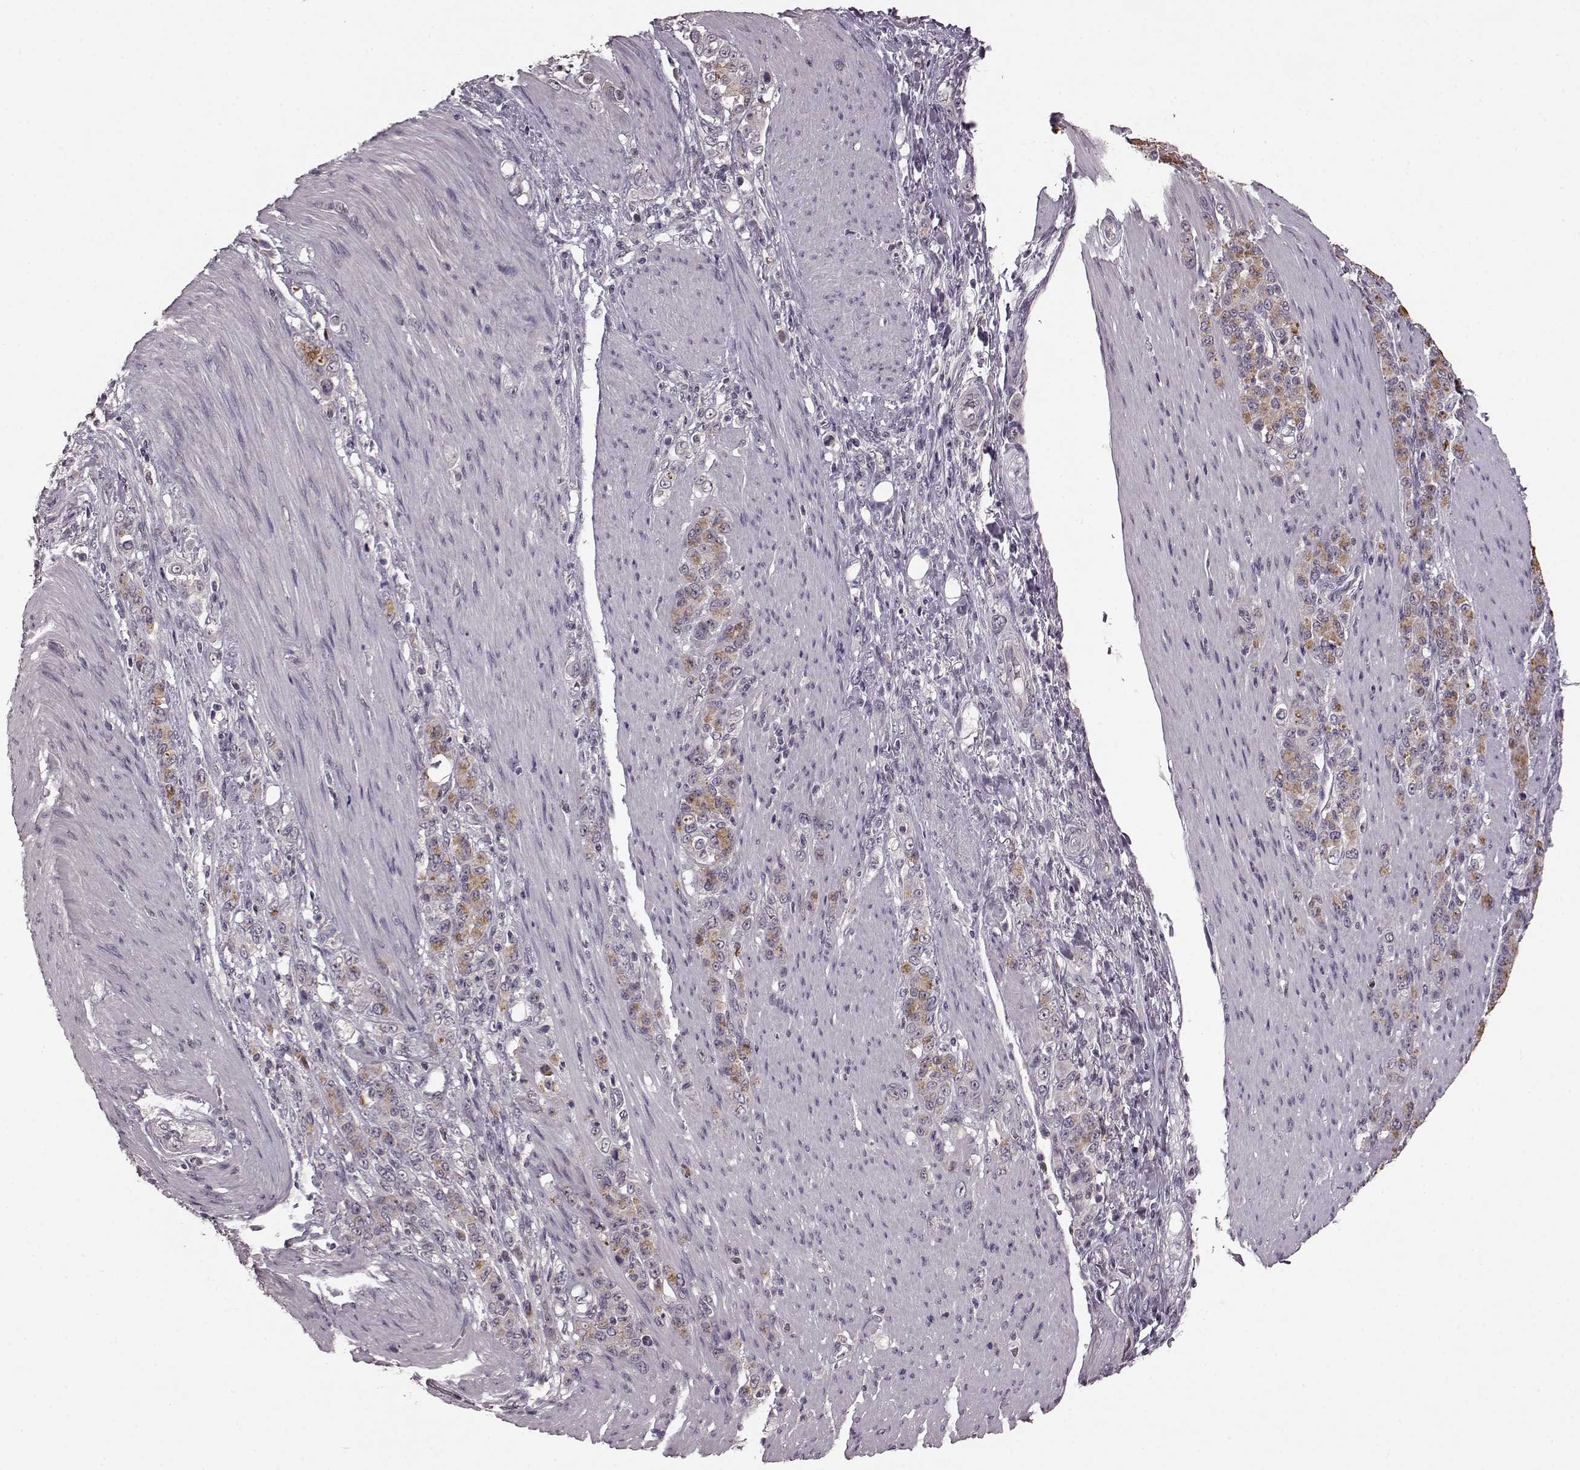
{"staining": {"intensity": "moderate", "quantity": "<25%", "location": "cytoplasmic/membranous"}, "tissue": "stomach cancer", "cell_type": "Tumor cells", "image_type": "cancer", "snomed": [{"axis": "morphology", "description": "Adenocarcinoma, NOS"}, {"axis": "topography", "description": "Stomach"}], "caption": "A high-resolution micrograph shows immunohistochemistry staining of stomach cancer (adenocarcinoma), which displays moderate cytoplasmic/membranous positivity in approximately <25% of tumor cells. (Stains: DAB (3,3'-diaminobenzidine) in brown, nuclei in blue, Microscopy: brightfield microscopy at high magnification).", "gene": "NRL", "patient": {"sex": "female", "age": 79}}